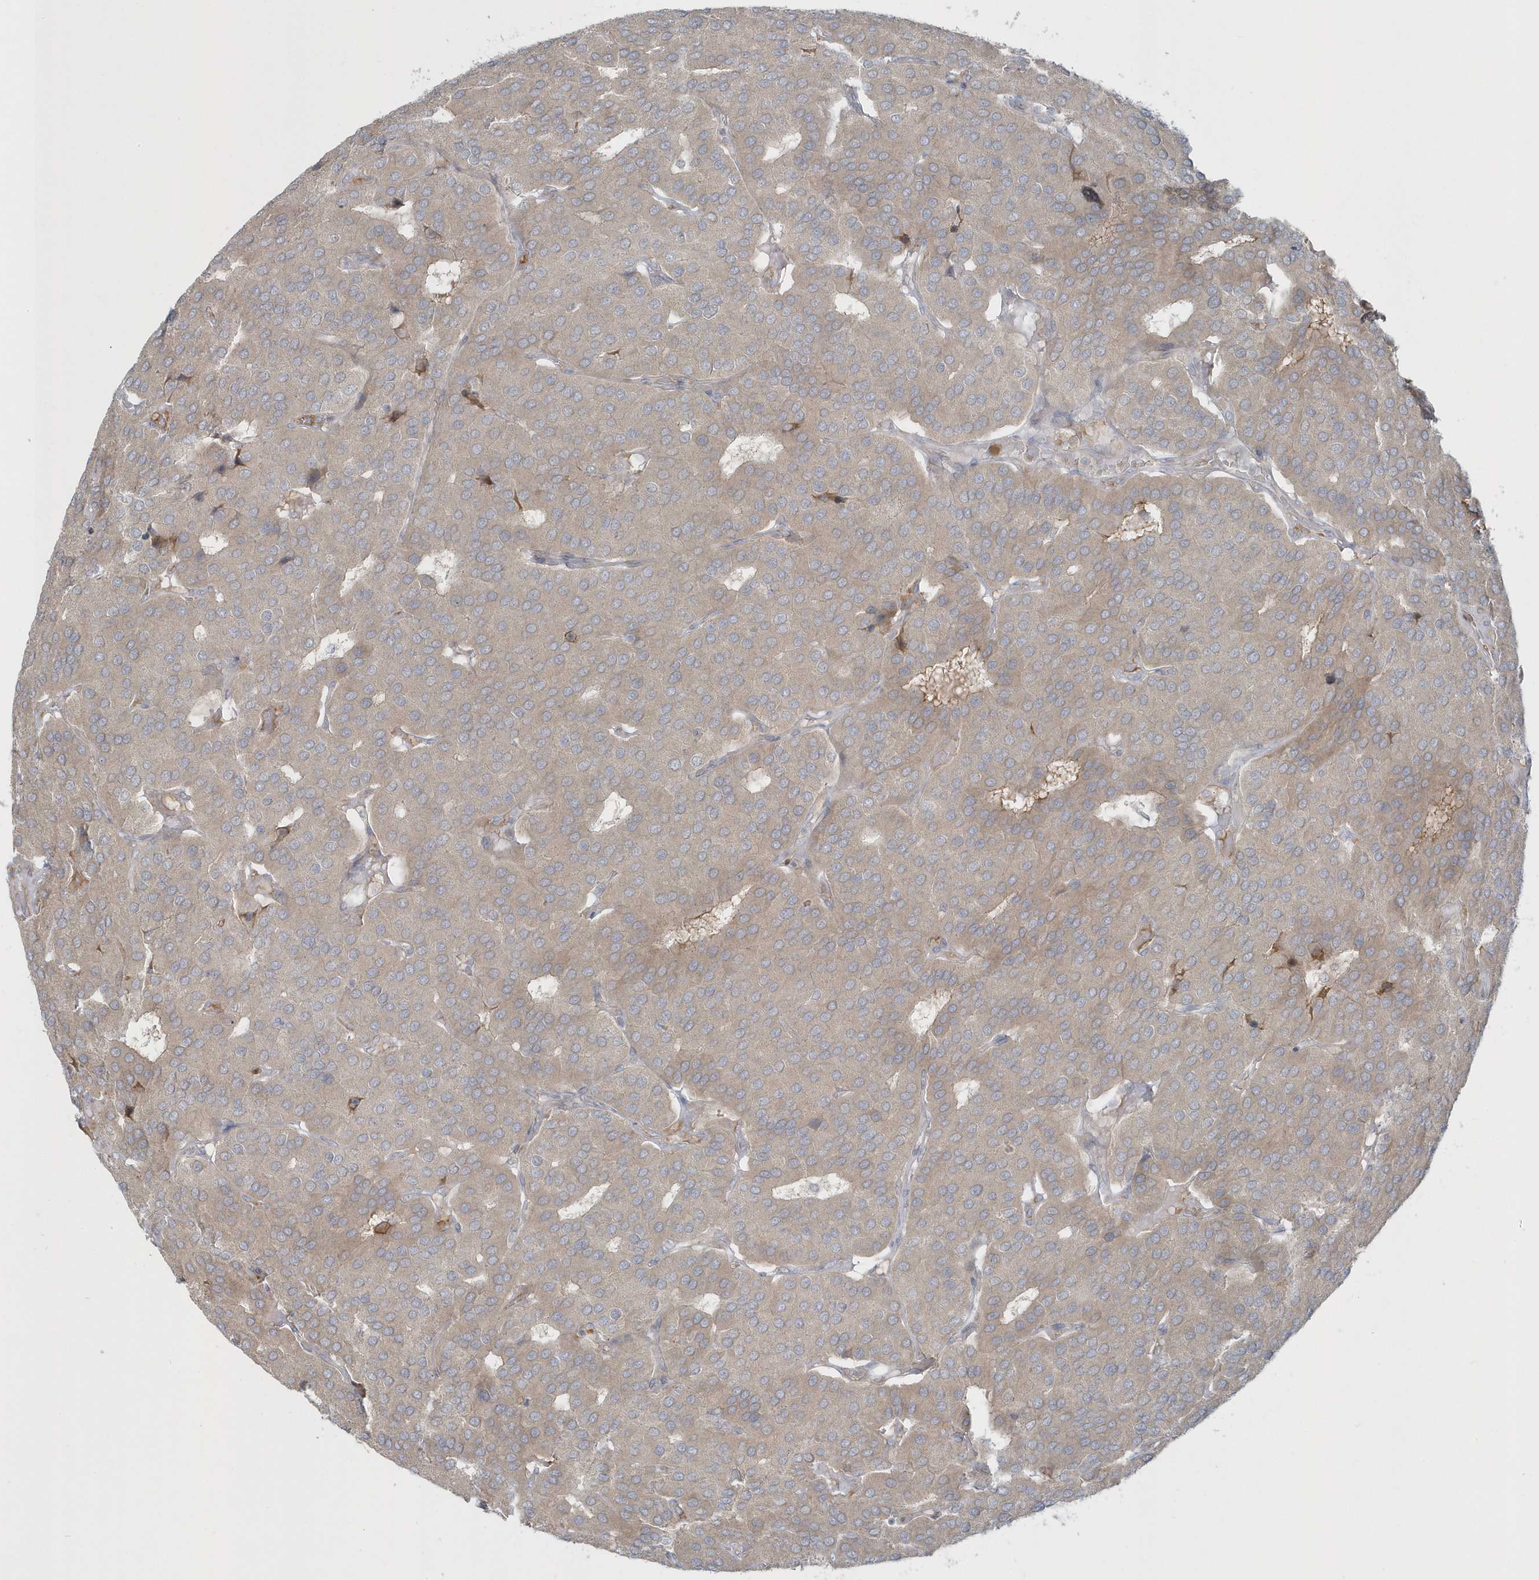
{"staining": {"intensity": "weak", "quantity": "<25%", "location": "cytoplasmic/membranous"}, "tissue": "parathyroid gland", "cell_type": "Glandular cells", "image_type": "normal", "snomed": [{"axis": "morphology", "description": "Normal tissue, NOS"}, {"axis": "morphology", "description": "Adenoma, NOS"}, {"axis": "topography", "description": "Parathyroid gland"}], "caption": "Glandular cells are negative for protein expression in normal human parathyroid gland. The staining is performed using DAB (3,3'-diaminobenzidine) brown chromogen with nuclei counter-stained in using hematoxylin.", "gene": "BLTP3A", "patient": {"sex": "female", "age": 86}}